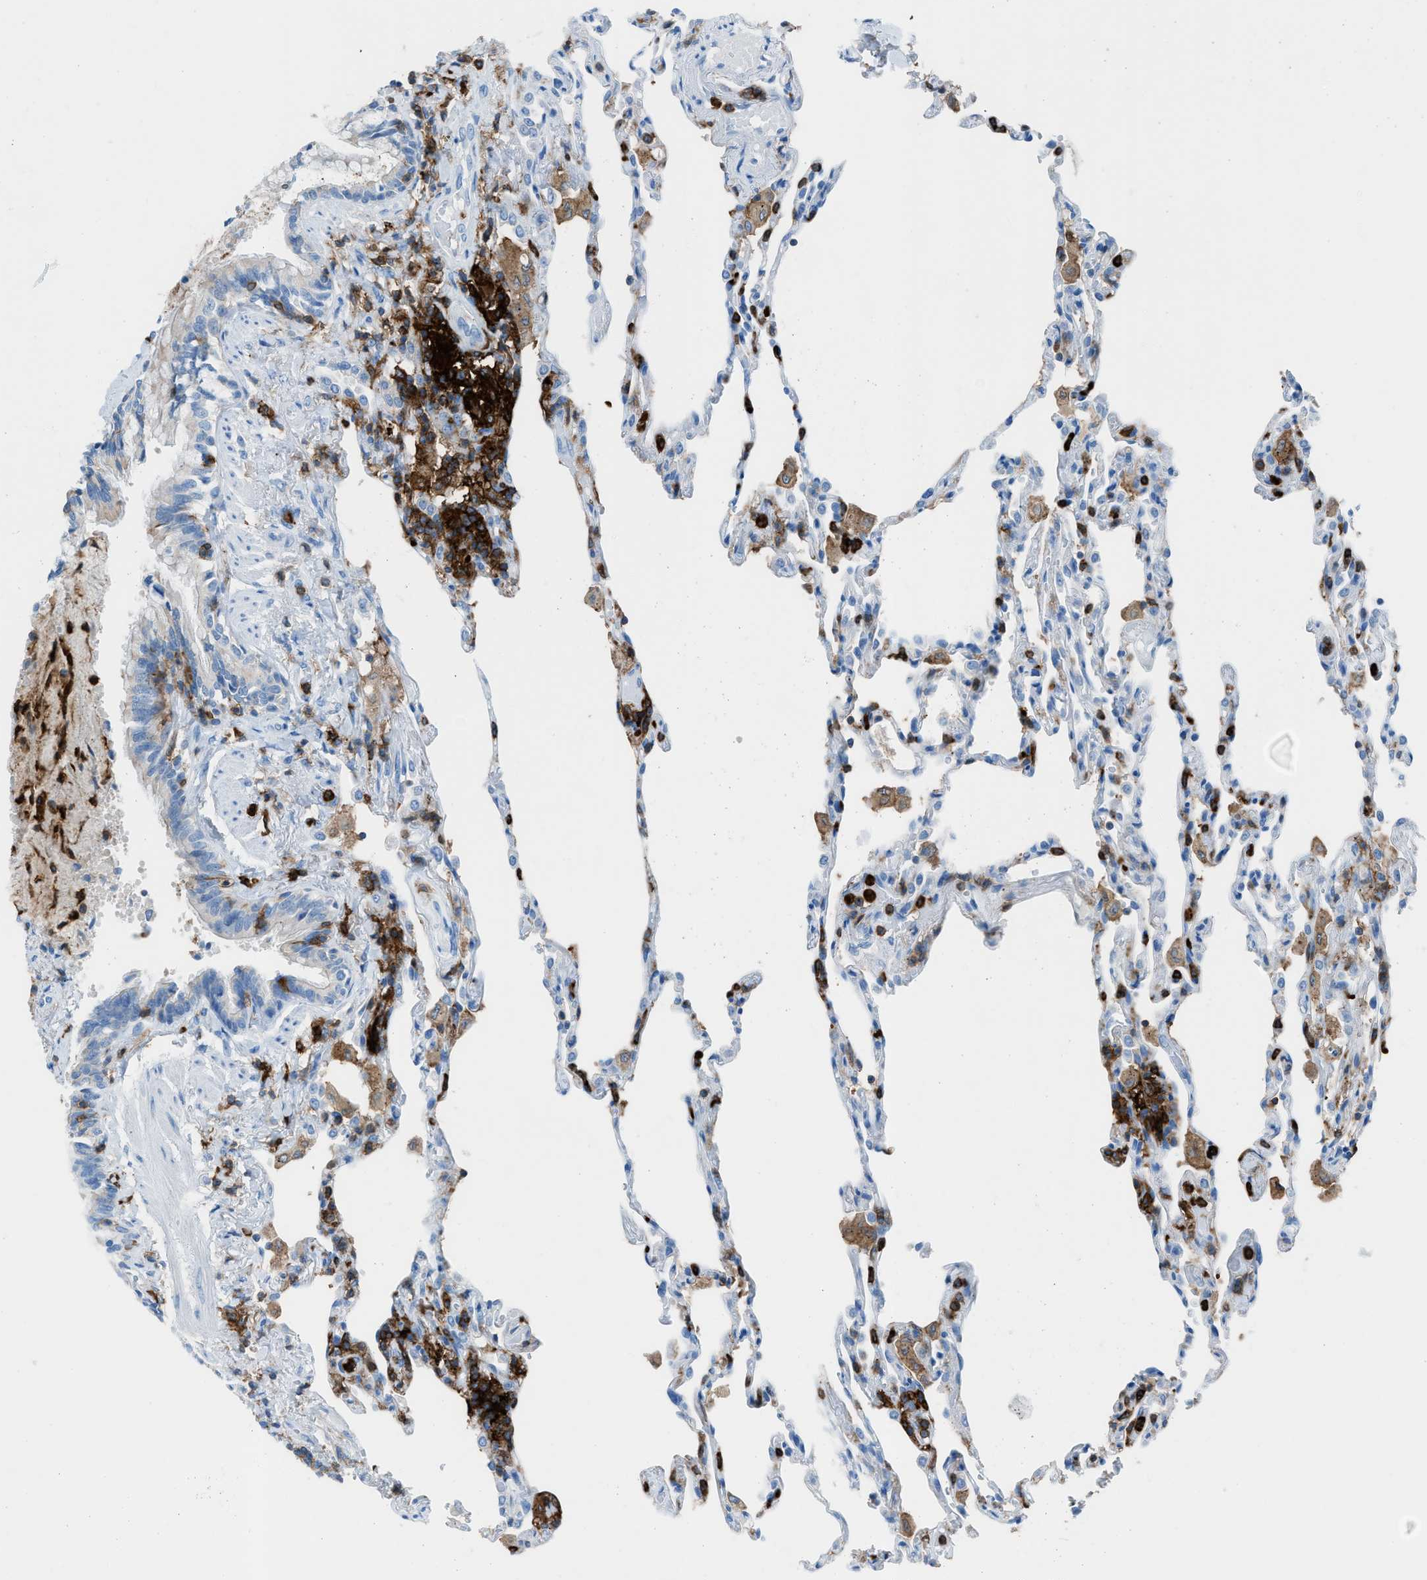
{"staining": {"intensity": "strong", "quantity": "<25%", "location": "cytoplasmic/membranous"}, "tissue": "lung", "cell_type": "Alveolar cells", "image_type": "normal", "snomed": [{"axis": "morphology", "description": "Normal tissue, NOS"}, {"axis": "topography", "description": "Lung"}], "caption": "A micrograph showing strong cytoplasmic/membranous expression in about <25% of alveolar cells in unremarkable lung, as visualized by brown immunohistochemical staining.", "gene": "ITGB2", "patient": {"sex": "male", "age": 59}}